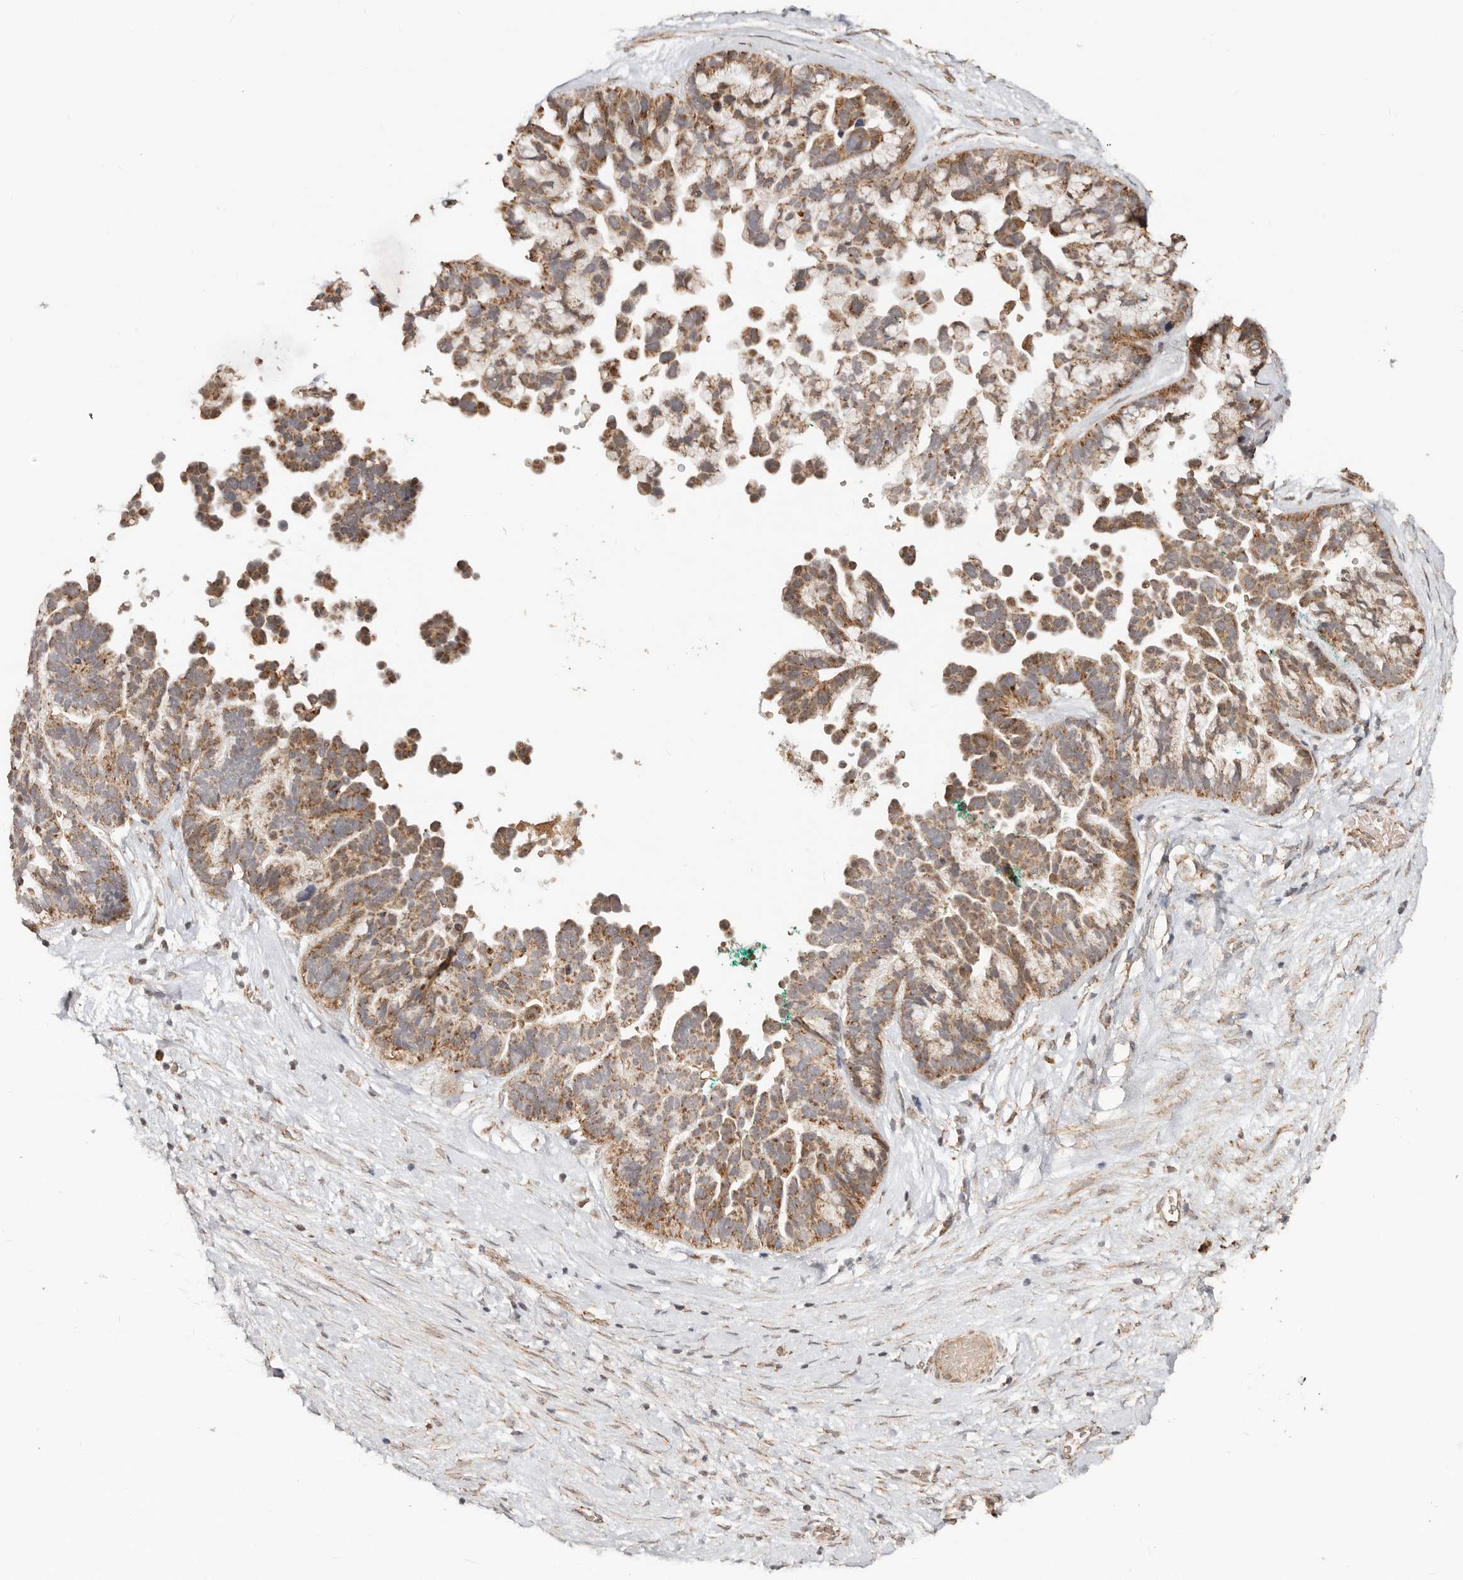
{"staining": {"intensity": "moderate", "quantity": ">75%", "location": "cytoplasmic/membranous"}, "tissue": "ovarian cancer", "cell_type": "Tumor cells", "image_type": "cancer", "snomed": [{"axis": "morphology", "description": "Cystadenocarcinoma, serous, NOS"}, {"axis": "topography", "description": "Ovary"}], "caption": "Immunohistochemistry micrograph of ovarian serous cystadenocarcinoma stained for a protein (brown), which demonstrates medium levels of moderate cytoplasmic/membranous staining in about >75% of tumor cells.", "gene": "NDUFB11", "patient": {"sex": "female", "age": 56}}